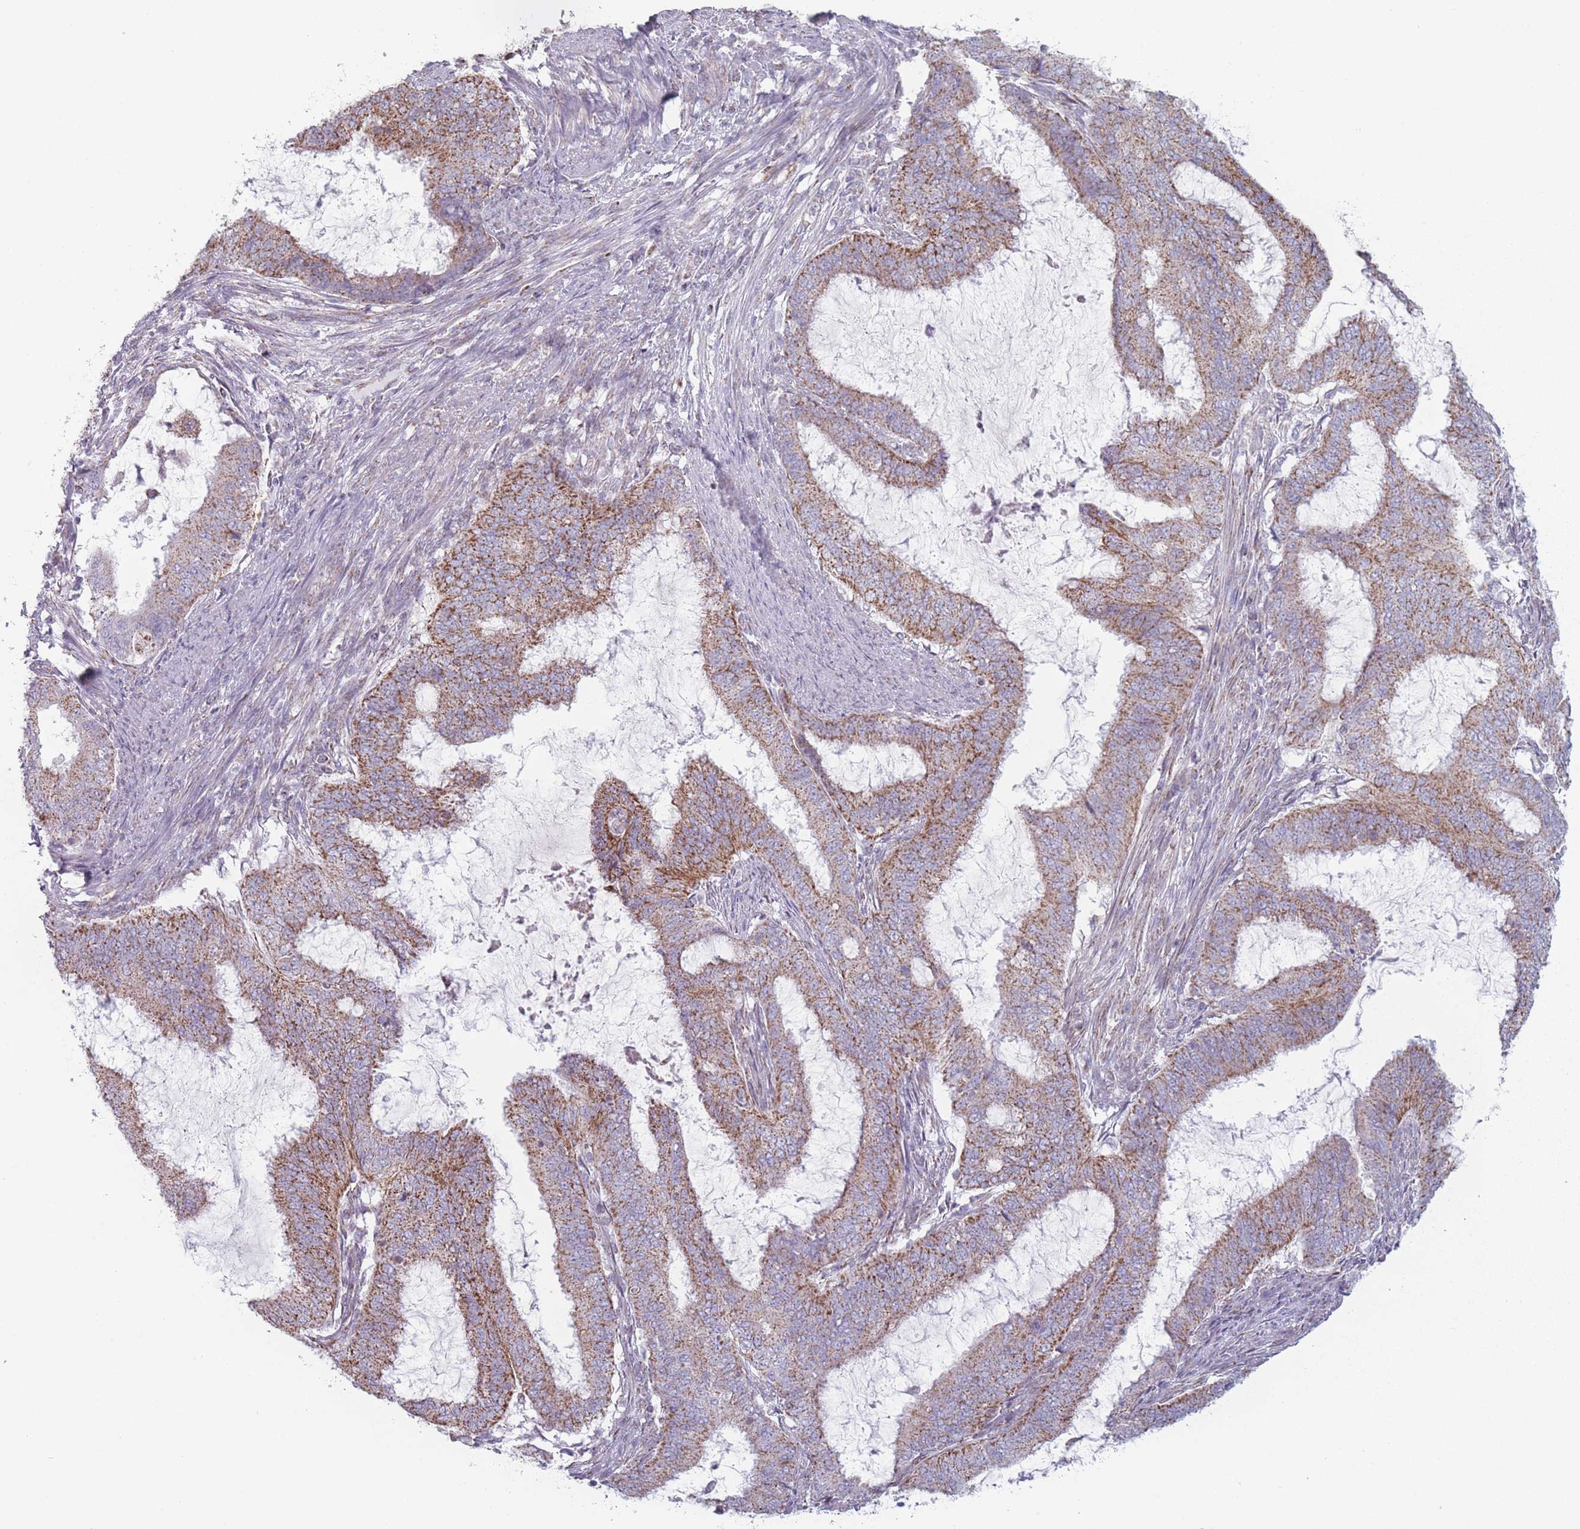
{"staining": {"intensity": "moderate", "quantity": ">75%", "location": "cytoplasmic/membranous"}, "tissue": "endometrial cancer", "cell_type": "Tumor cells", "image_type": "cancer", "snomed": [{"axis": "morphology", "description": "Adenocarcinoma, NOS"}, {"axis": "topography", "description": "Endometrium"}], "caption": "An image of endometrial cancer stained for a protein displays moderate cytoplasmic/membranous brown staining in tumor cells.", "gene": "DCHS1", "patient": {"sex": "female", "age": 51}}